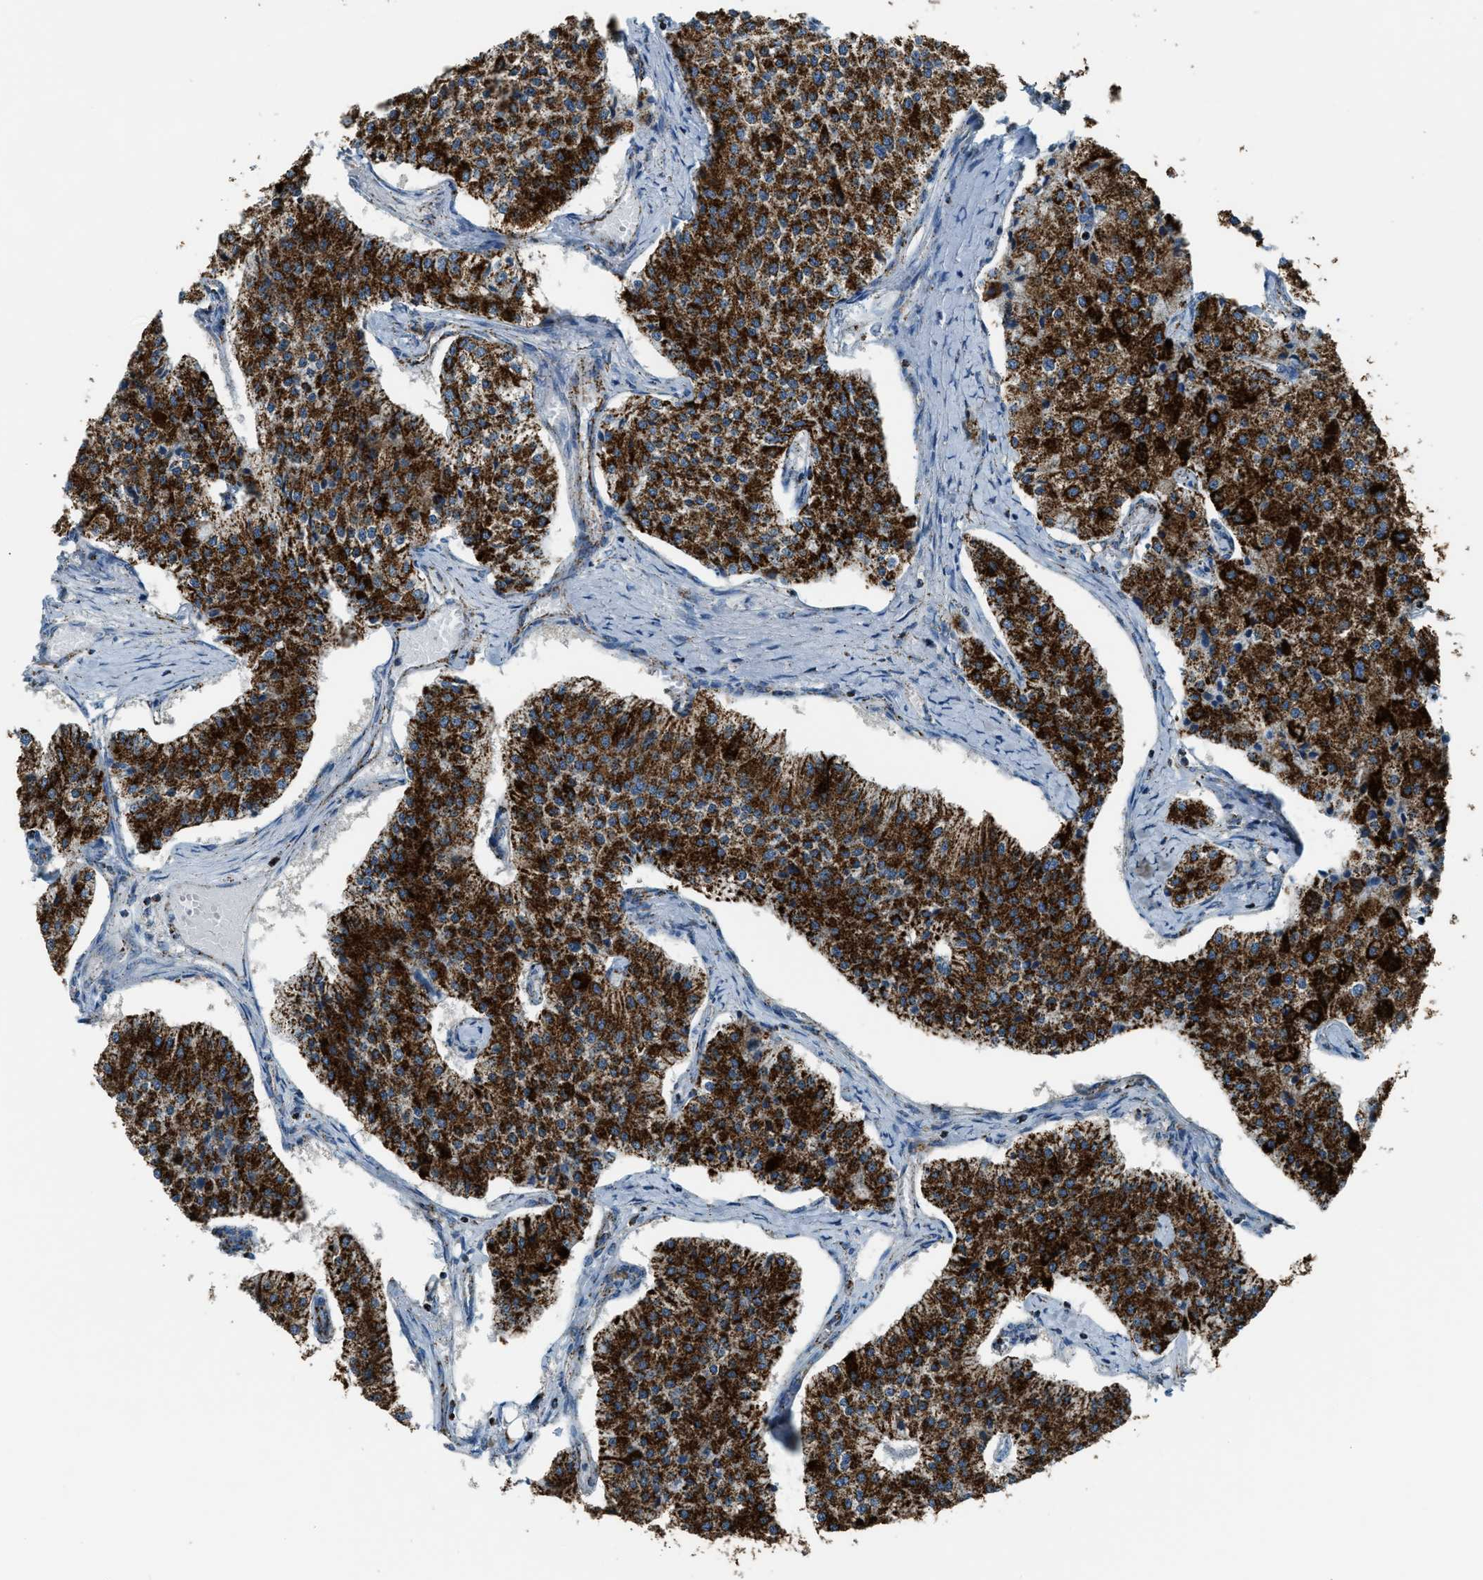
{"staining": {"intensity": "strong", "quantity": ">75%", "location": "cytoplasmic/membranous"}, "tissue": "carcinoid", "cell_type": "Tumor cells", "image_type": "cancer", "snomed": [{"axis": "morphology", "description": "Carcinoid, malignant, NOS"}, {"axis": "topography", "description": "Colon"}], "caption": "Immunohistochemical staining of human malignant carcinoid displays high levels of strong cytoplasmic/membranous protein positivity in about >75% of tumor cells.", "gene": "MDH2", "patient": {"sex": "female", "age": 52}}